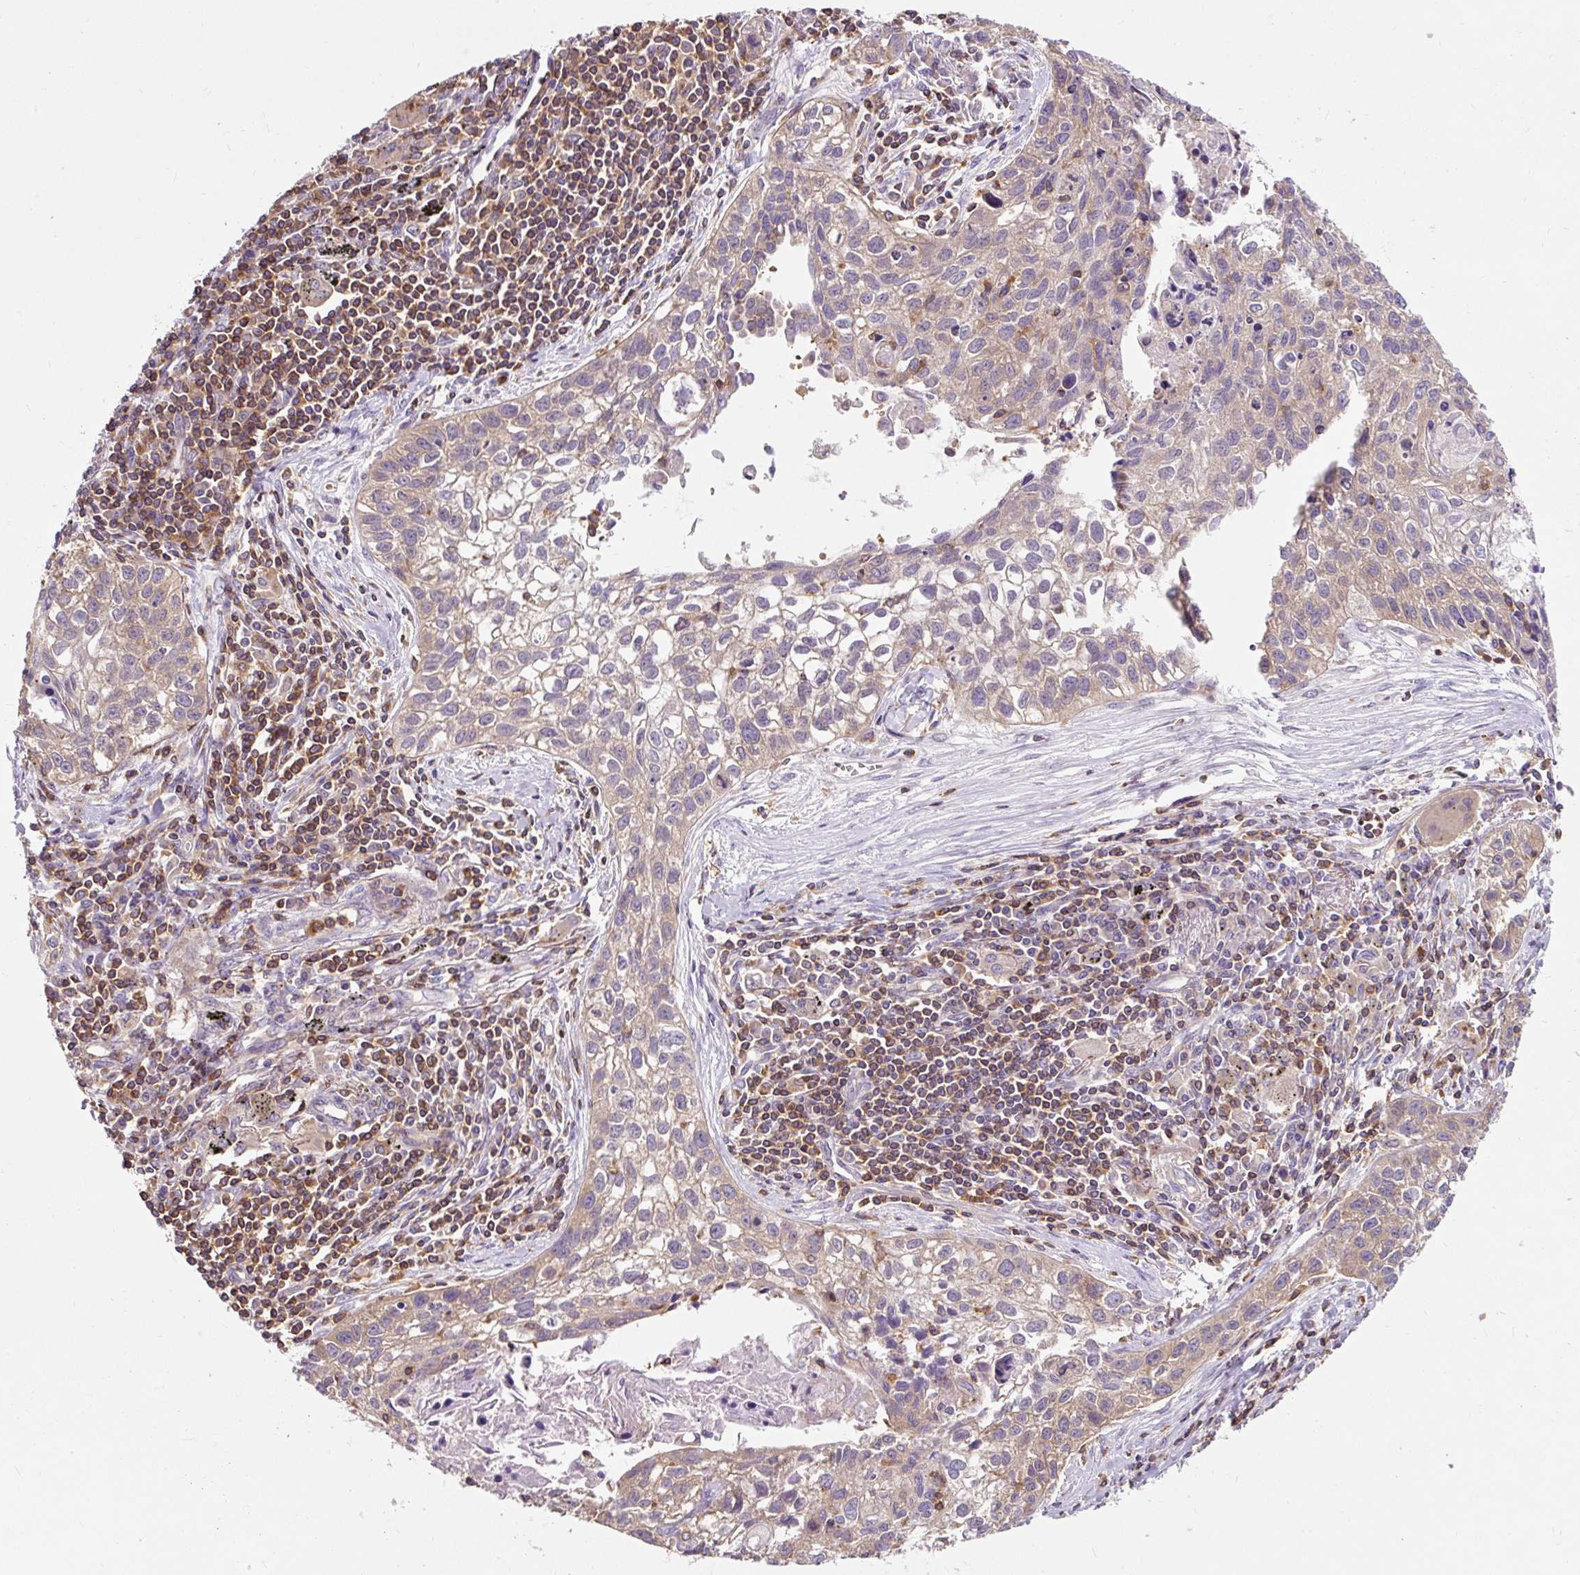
{"staining": {"intensity": "weak", "quantity": ">75%", "location": "cytoplasmic/membranous"}, "tissue": "lung cancer", "cell_type": "Tumor cells", "image_type": "cancer", "snomed": [{"axis": "morphology", "description": "Squamous cell carcinoma, NOS"}, {"axis": "topography", "description": "Lung"}], "caption": "IHC staining of lung cancer, which shows low levels of weak cytoplasmic/membranous staining in about >75% of tumor cells indicating weak cytoplasmic/membranous protein staining. The staining was performed using DAB (brown) for protein detection and nuclei were counterstained in hematoxylin (blue).", "gene": "CISD3", "patient": {"sex": "male", "age": 74}}